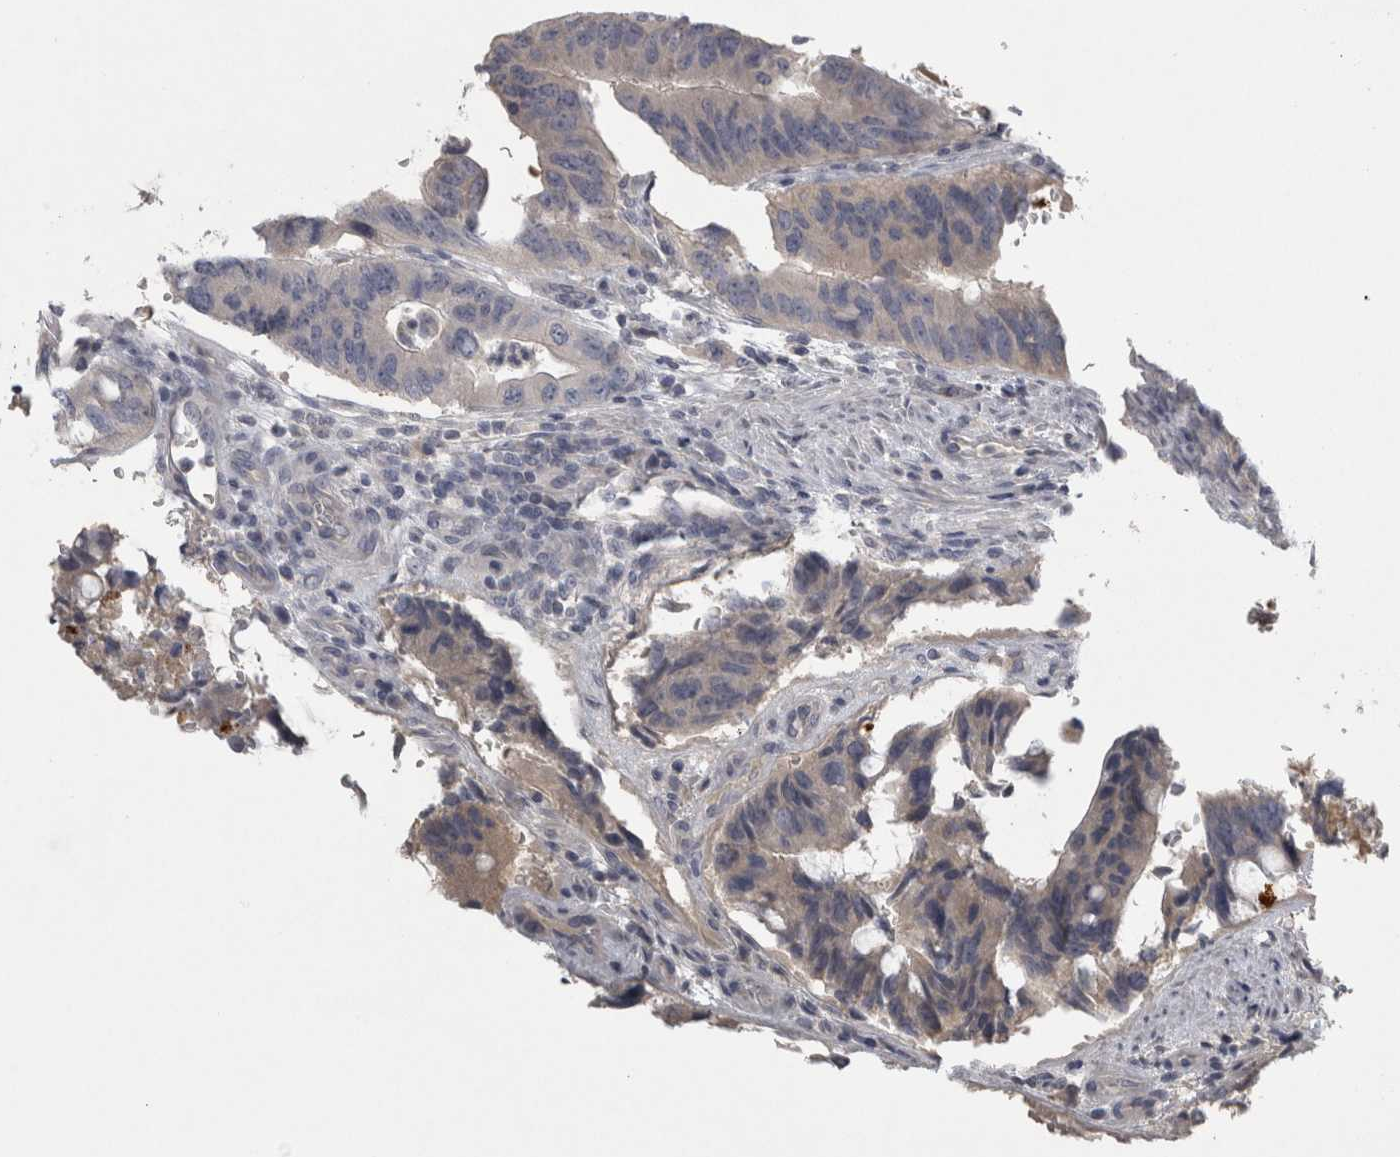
{"staining": {"intensity": "negative", "quantity": "none", "location": "none"}, "tissue": "colorectal cancer", "cell_type": "Tumor cells", "image_type": "cancer", "snomed": [{"axis": "morphology", "description": "Adenocarcinoma, NOS"}, {"axis": "topography", "description": "Colon"}], "caption": "High power microscopy photomicrograph of an IHC photomicrograph of colorectal cancer, revealing no significant expression in tumor cells.", "gene": "ENPP7", "patient": {"sex": "male", "age": 71}}